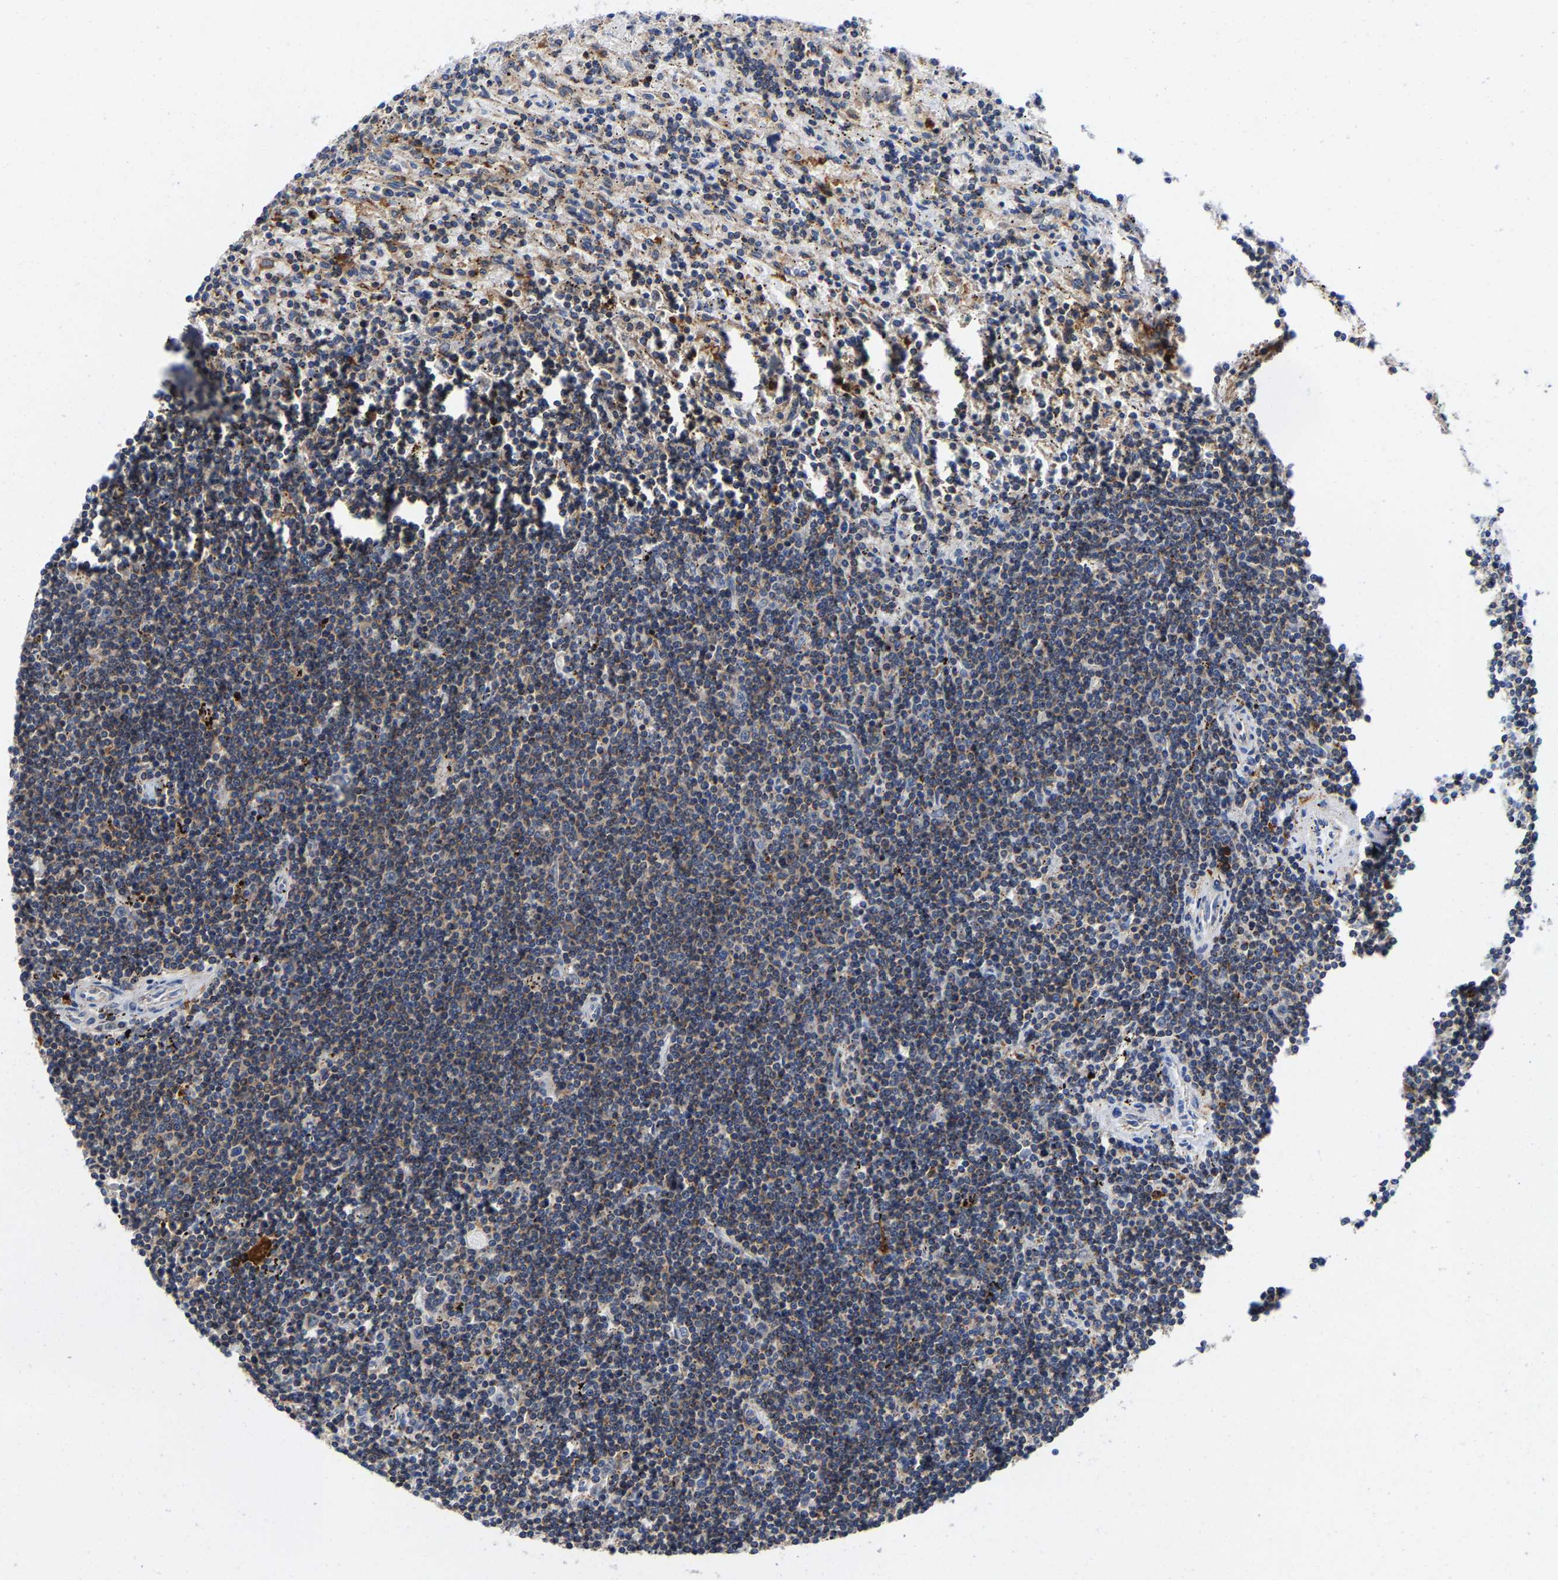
{"staining": {"intensity": "weak", "quantity": ">75%", "location": "cytoplasmic/membranous"}, "tissue": "lymphoma", "cell_type": "Tumor cells", "image_type": "cancer", "snomed": [{"axis": "morphology", "description": "Malignant lymphoma, non-Hodgkin's type, Low grade"}, {"axis": "topography", "description": "Spleen"}], "caption": "Immunohistochemistry (IHC) photomicrograph of neoplastic tissue: malignant lymphoma, non-Hodgkin's type (low-grade) stained using immunohistochemistry demonstrates low levels of weak protein expression localized specifically in the cytoplasmic/membranous of tumor cells, appearing as a cytoplasmic/membranous brown color.", "gene": "PFKFB3", "patient": {"sex": "male", "age": 76}}